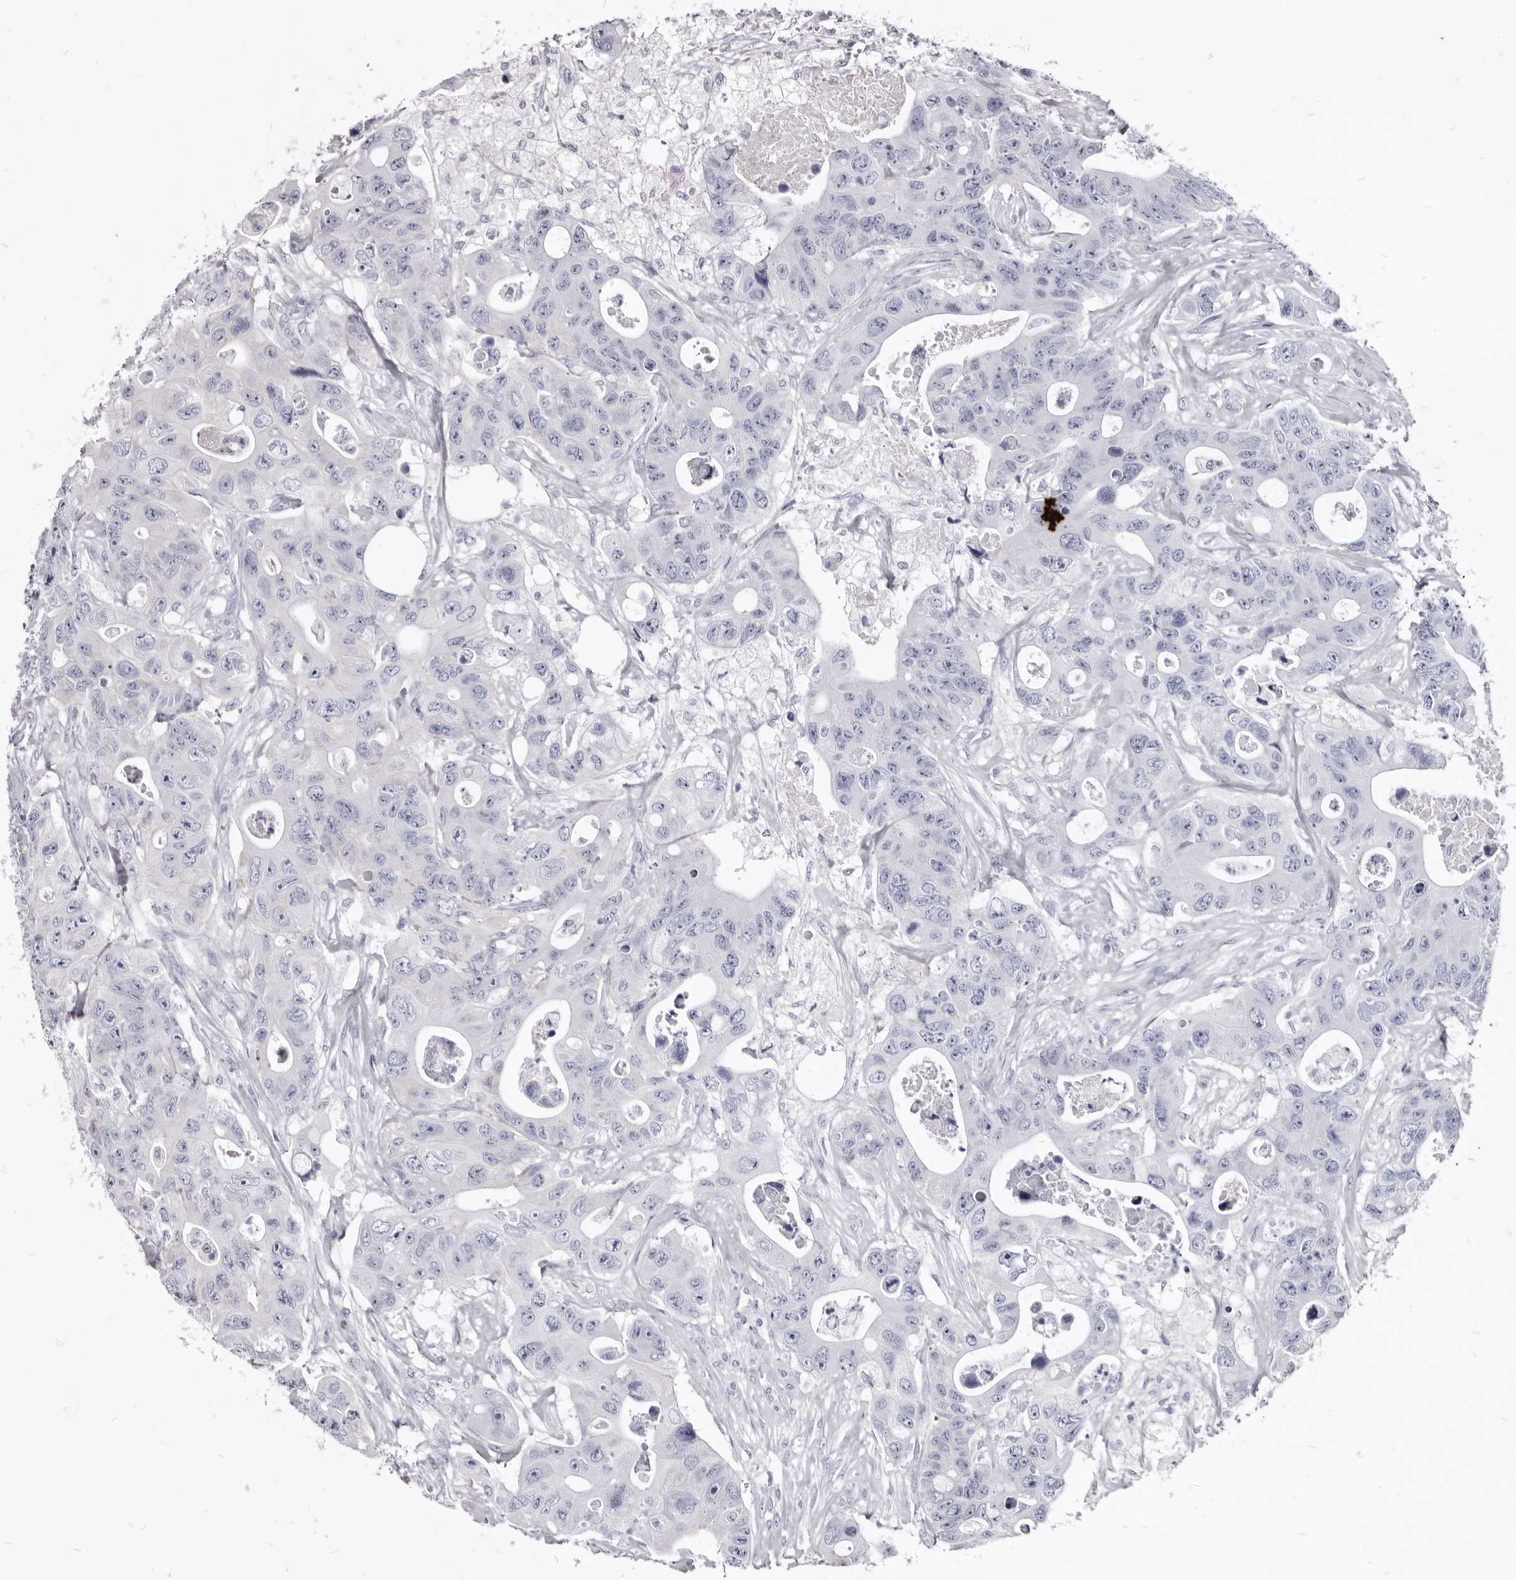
{"staining": {"intensity": "negative", "quantity": "none", "location": "none"}, "tissue": "colorectal cancer", "cell_type": "Tumor cells", "image_type": "cancer", "snomed": [{"axis": "morphology", "description": "Adenocarcinoma, NOS"}, {"axis": "topography", "description": "Colon"}], "caption": "A histopathology image of human adenocarcinoma (colorectal) is negative for staining in tumor cells.", "gene": "FAS", "patient": {"sex": "female", "age": 46}}